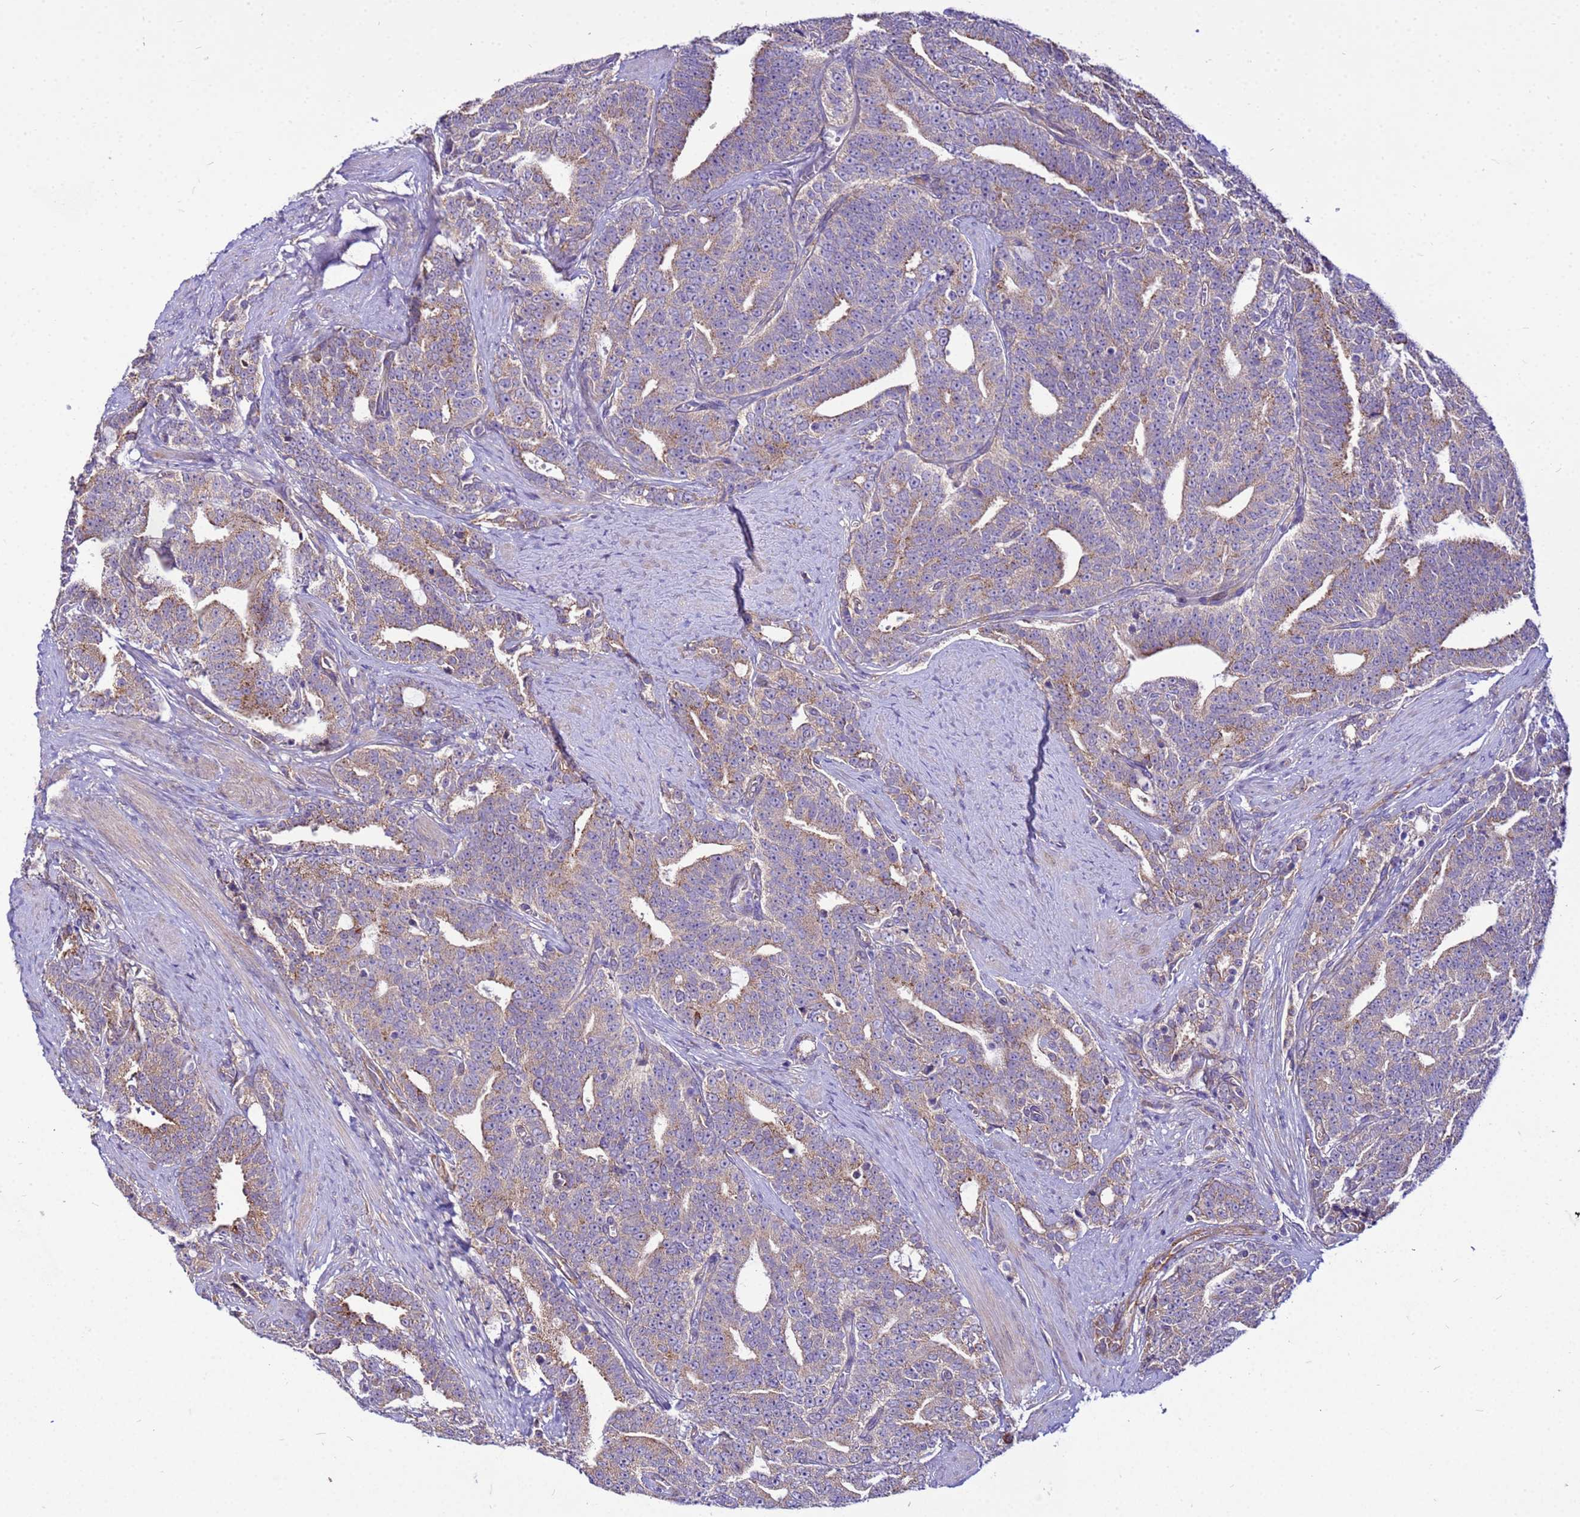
{"staining": {"intensity": "weak", "quantity": "25%-75%", "location": "cytoplasmic/membranous"}, "tissue": "prostate cancer", "cell_type": "Tumor cells", "image_type": "cancer", "snomed": [{"axis": "morphology", "description": "Adenocarcinoma, High grade"}, {"axis": "topography", "description": "Prostate and seminal vesicle, NOS"}], "caption": "This is a micrograph of IHC staining of prostate cancer (high-grade adenocarcinoma), which shows weak expression in the cytoplasmic/membranous of tumor cells.", "gene": "PKD1", "patient": {"sex": "male", "age": 67}}